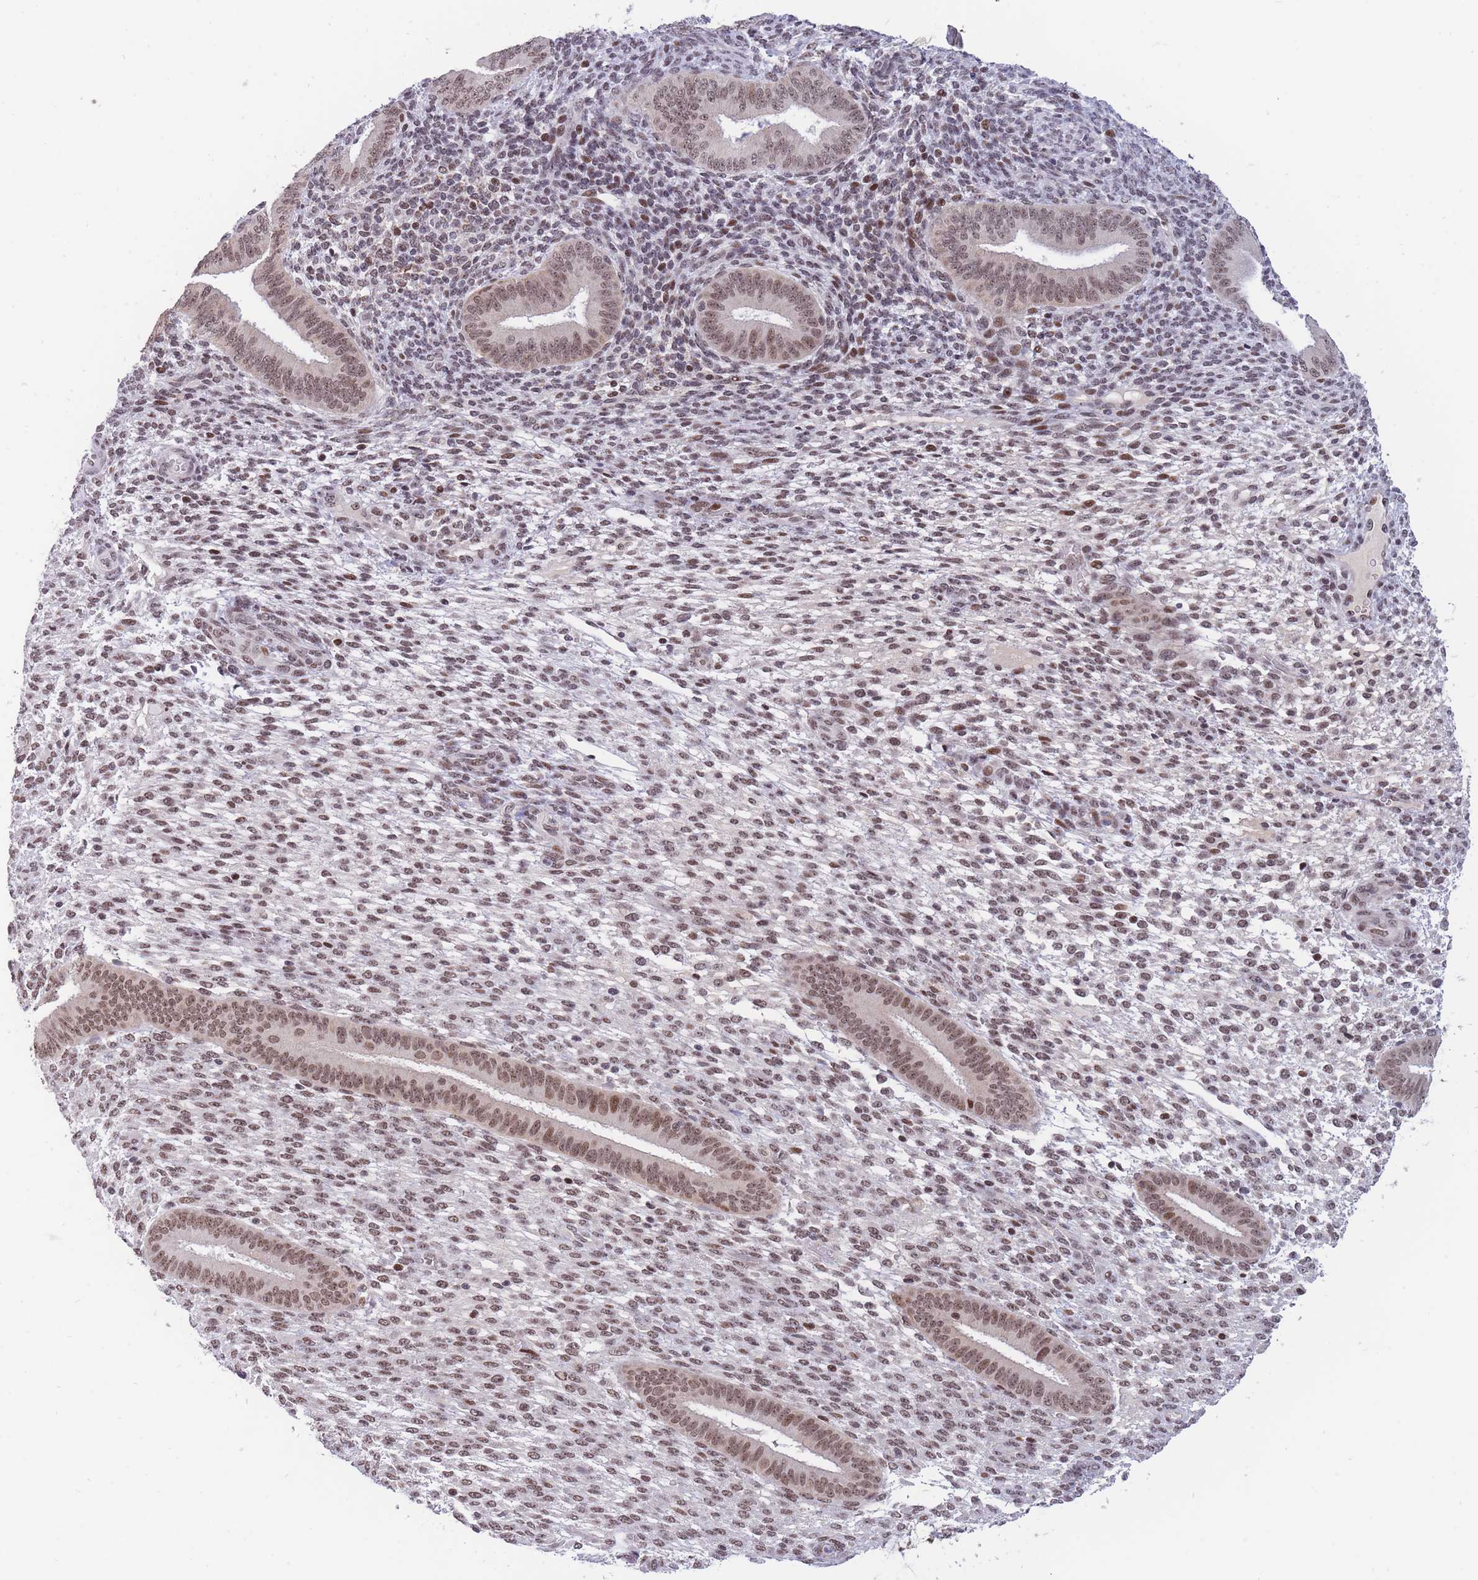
{"staining": {"intensity": "moderate", "quantity": "25%-75%", "location": "nuclear"}, "tissue": "endometrium", "cell_type": "Cells in endometrial stroma", "image_type": "normal", "snomed": [{"axis": "morphology", "description": "Normal tissue, NOS"}, {"axis": "topography", "description": "Endometrium"}], "caption": "Immunohistochemical staining of benign human endometrium demonstrates 25%-75% levels of moderate nuclear protein positivity in approximately 25%-75% of cells in endometrial stroma. Immunohistochemistry (ihc) stains the protein in brown and the nuclei are stained blue.", "gene": "TARBP2", "patient": {"sex": "female", "age": 36}}